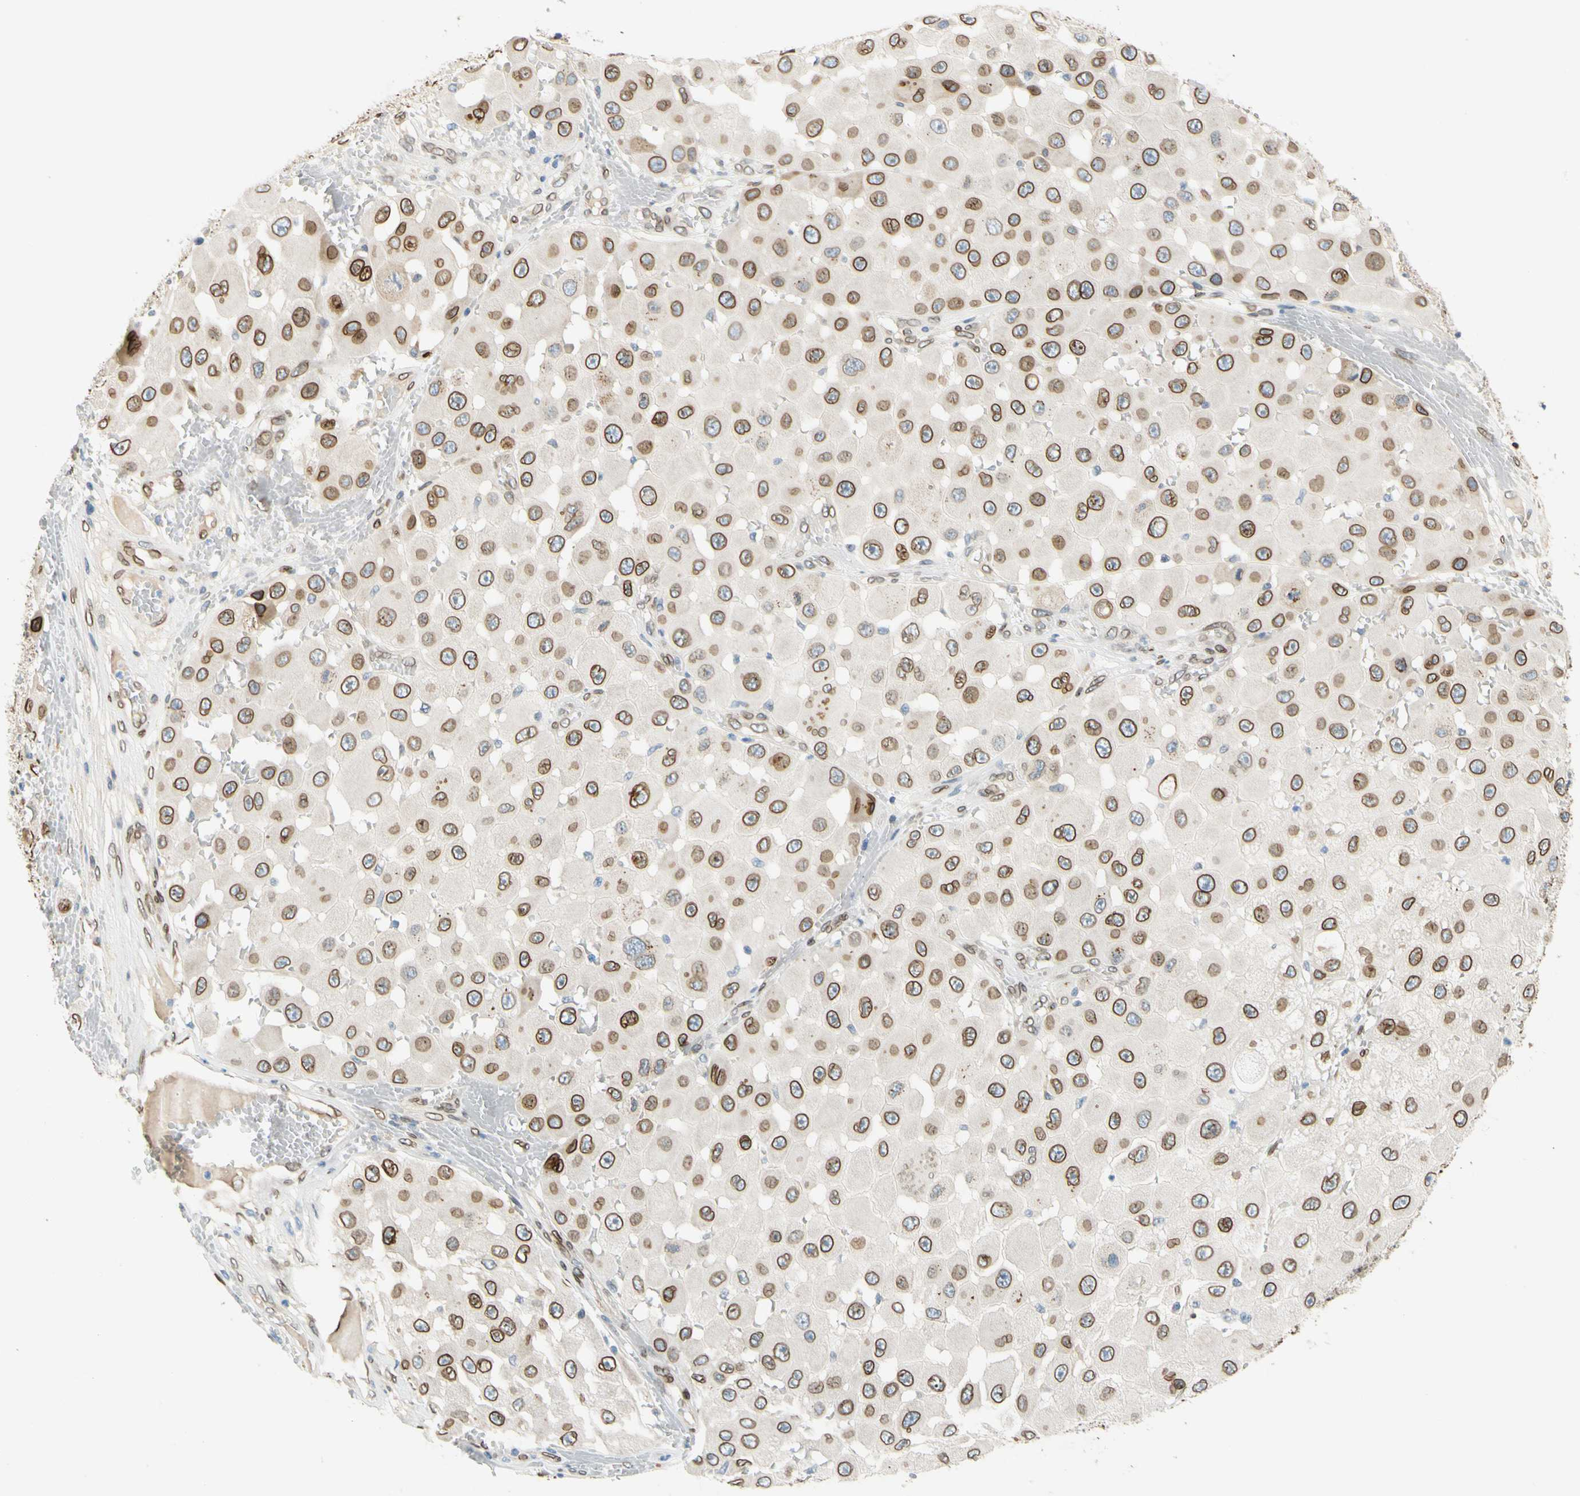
{"staining": {"intensity": "moderate", "quantity": ">75%", "location": "cytoplasmic/membranous,nuclear"}, "tissue": "melanoma", "cell_type": "Tumor cells", "image_type": "cancer", "snomed": [{"axis": "morphology", "description": "Malignant melanoma, NOS"}, {"axis": "topography", "description": "Skin"}], "caption": "Protein staining of melanoma tissue demonstrates moderate cytoplasmic/membranous and nuclear staining in about >75% of tumor cells.", "gene": "SUN1", "patient": {"sex": "female", "age": 81}}